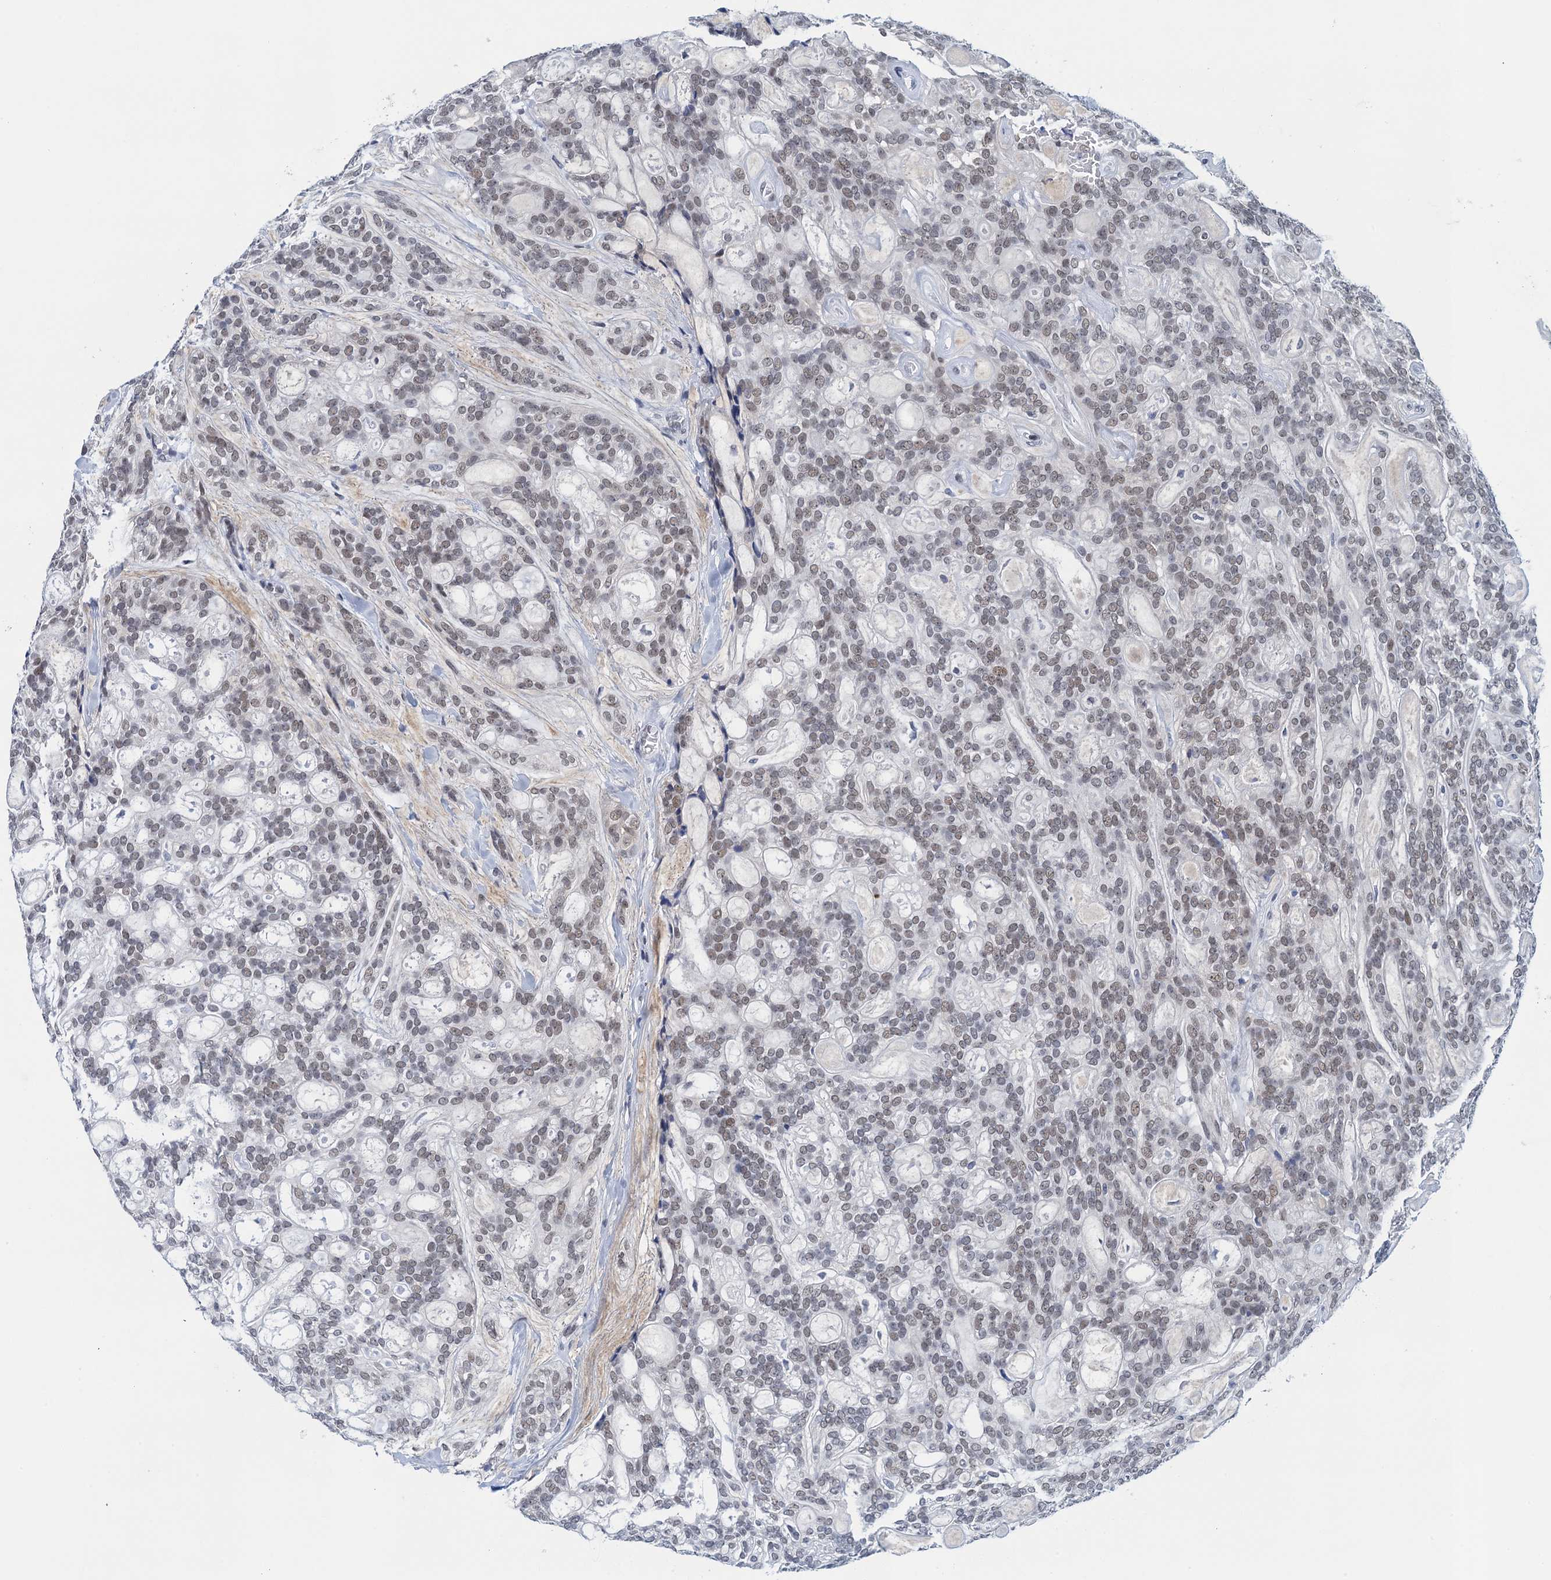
{"staining": {"intensity": "moderate", "quantity": "25%-75%", "location": "nuclear"}, "tissue": "head and neck cancer", "cell_type": "Tumor cells", "image_type": "cancer", "snomed": [{"axis": "morphology", "description": "Adenocarcinoma, NOS"}, {"axis": "topography", "description": "Head-Neck"}], "caption": "Head and neck cancer (adenocarcinoma) stained with a brown dye demonstrates moderate nuclear positive positivity in approximately 25%-75% of tumor cells.", "gene": "EPS8L1", "patient": {"sex": "male", "age": 66}}